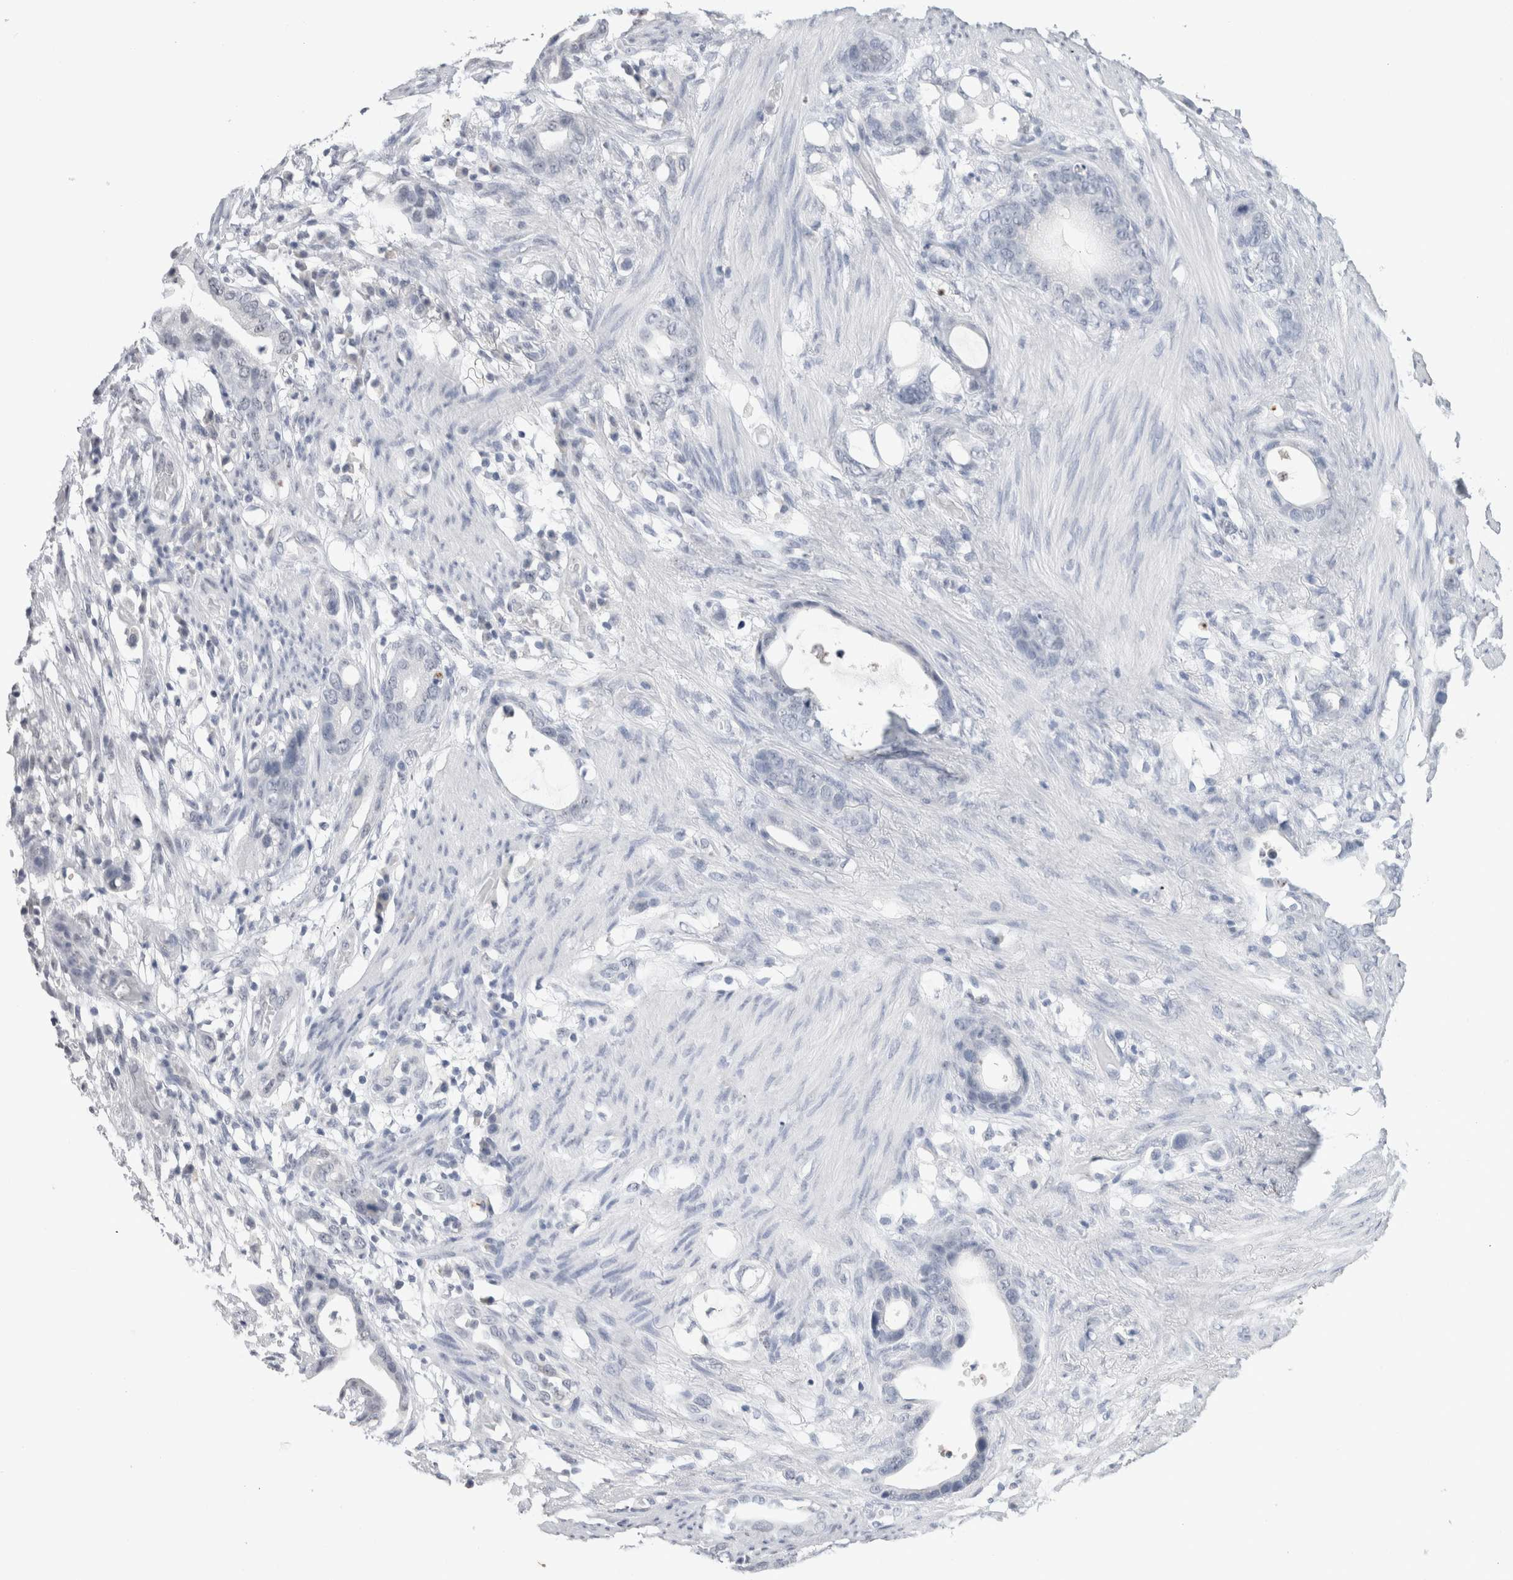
{"staining": {"intensity": "negative", "quantity": "none", "location": "none"}, "tissue": "stomach cancer", "cell_type": "Tumor cells", "image_type": "cancer", "snomed": [{"axis": "morphology", "description": "Adenocarcinoma, NOS"}, {"axis": "topography", "description": "Stomach"}], "caption": "Immunohistochemistry image of neoplastic tissue: stomach cancer (adenocarcinoma) stained with DAB demonstrates no significant protein positivity in tumor cells. Nuclei are stained in blue.", "gene": "CADM3", "patient": {"sex": "female", "age": 75}}